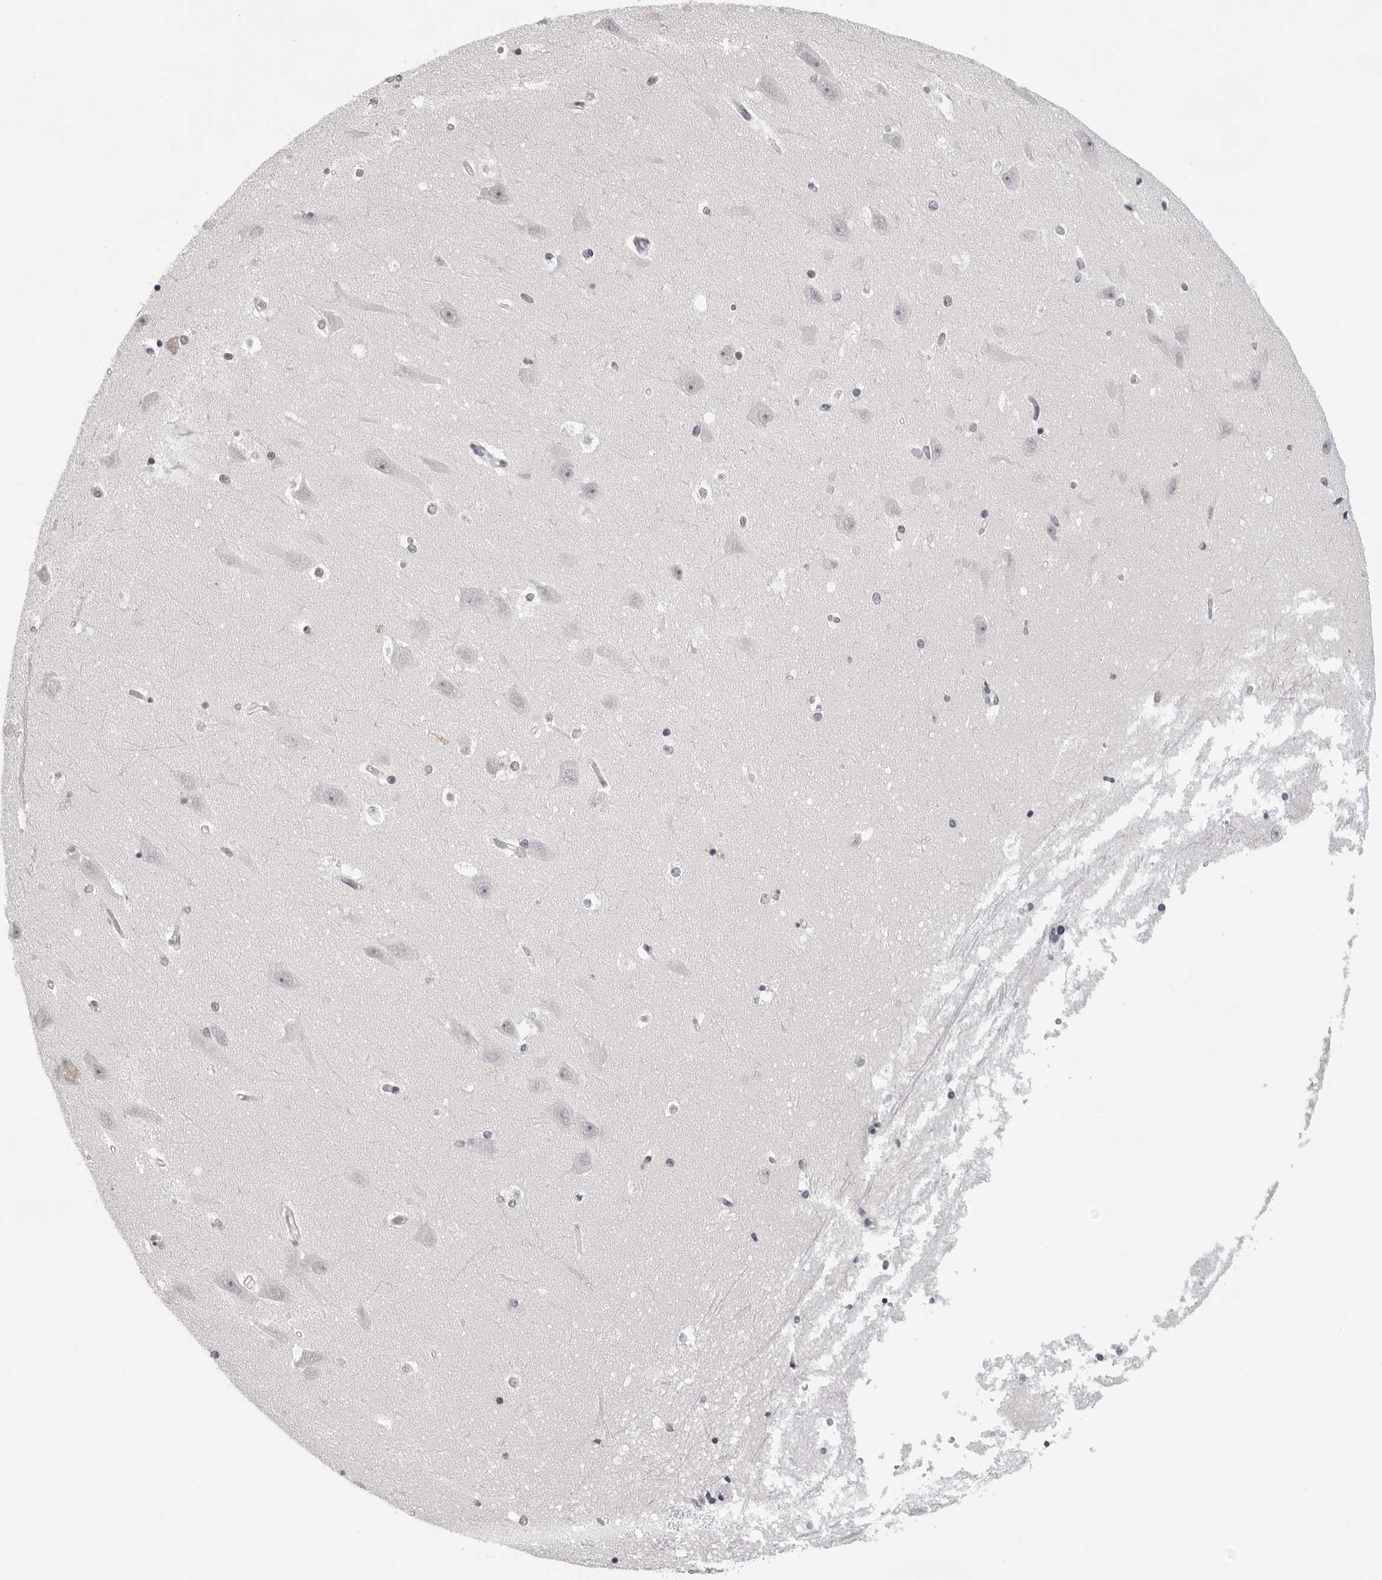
{"staining": {"intensity": "negative", "quantity": "none", "location": "none"}, "tissue": "hippocampus", "cell_type": "Glial cells", "image_type": "normal", "snomed": [{"axis": "morphology", "description": "Normal tissue, NOS"}, {"axis": "topography", "description": "Hippocampus"}], "caption": "An image of hippocampus stained for a protein demonstrates no brown staining in glial cells.", "gene": "PIP4K2C", "patient": {"sex": "male", "age": 45}}